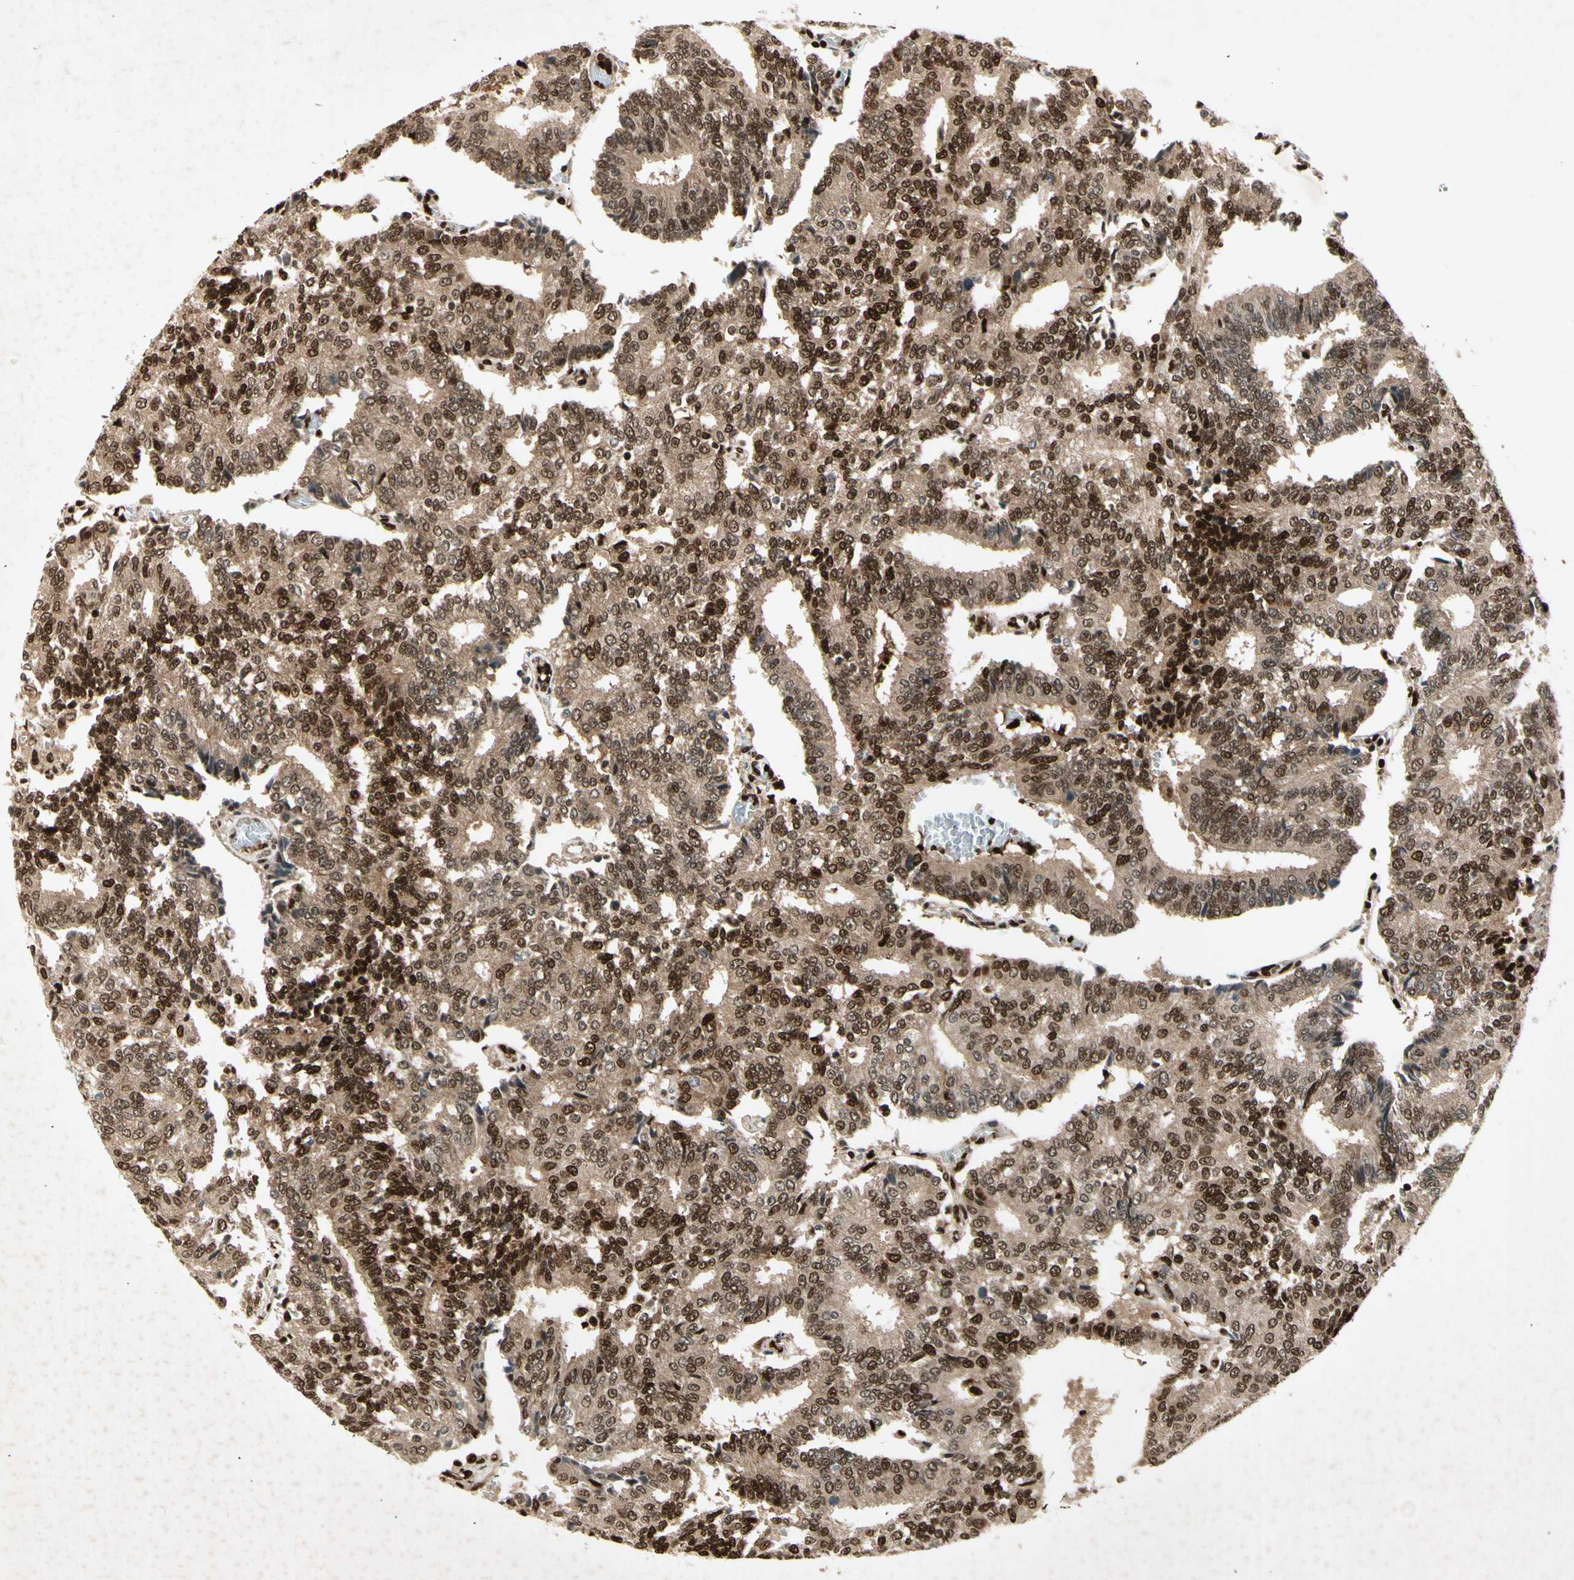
{"staining": {"intensity": "strong", "quantity": ">75%", "location": "cytoplasmic/membranous,nuclear"}, "tissue": "prostate cancer", "cell_type": "Tumor cells", "image_type": "cancer", "snomed": [{"axis": "morphology", "description": "Adenocarcinoma, High grade"}, {"axis": "topography", "description": "Prostate"}], "caption": "This micrograph shows immunohistochemistry staining of human adenocarcinoma (high-grade) (prostate), with high strong cytoplasmic/membranous and nuclear expression in about >75% of tumor cells.", "gene": "RNF43", "patient": {"sex": "male", "age": 55}}